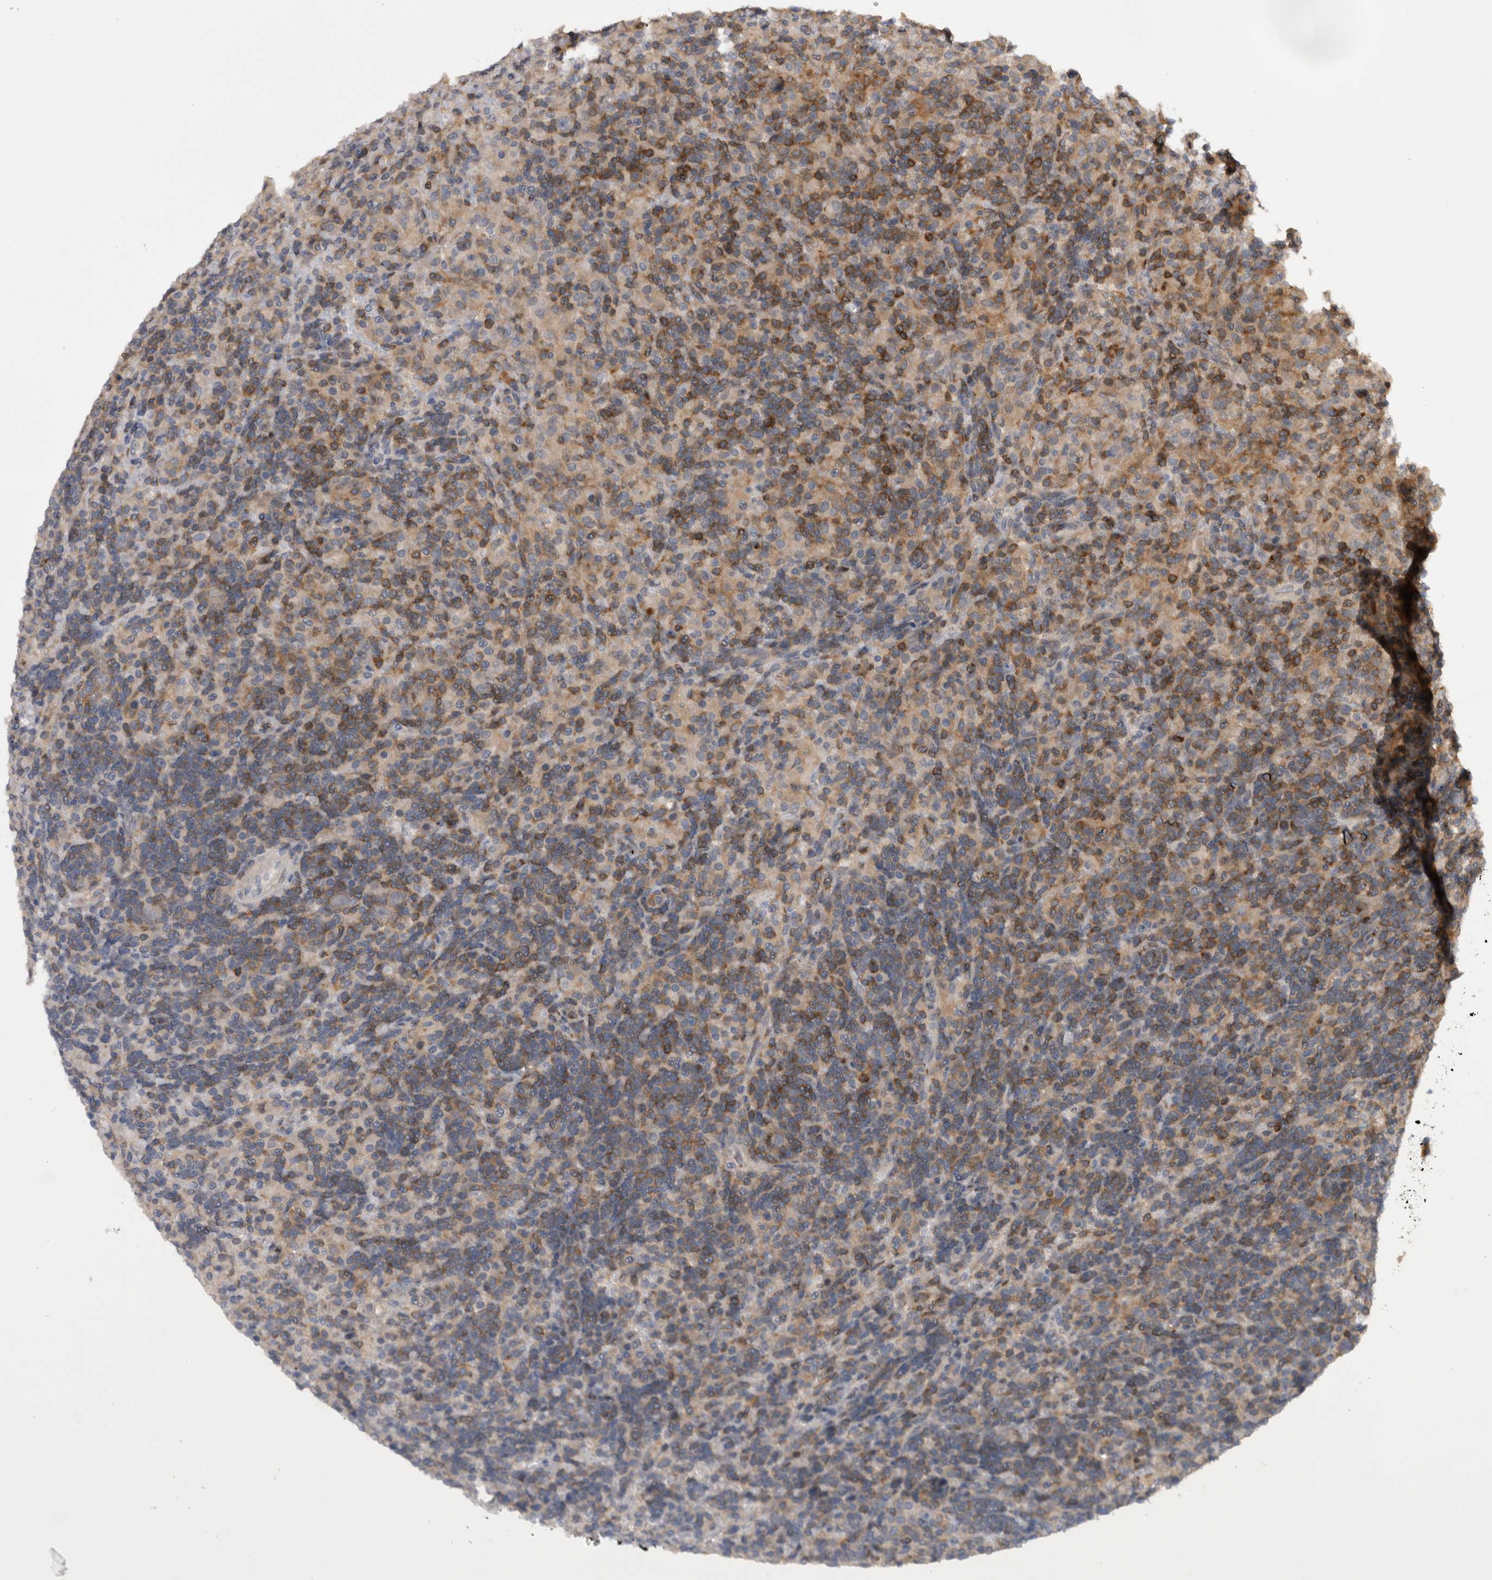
{"staining": {"intensity": "negative", "quantity": "none", "location": "none"}, "tissue": "lymphoma", "cell_type": "Tumor cells", "image_type": "cancer", "snomed": [{"axis": "morphology", "description": "Hodgkin's disease, NOS"}, {"axis": "topography", "description": "Lymph node"}], "caption": "Immunohistochemistry (IHC) histopathology image of neoplastic tissue: human lymphoma stained with DAB (3,3'-diaminobenzidine) exhibits no significant protein staining in tumor cells.", "gene": "NFATC2", "patient": {"sex": "male", "age": 70}}